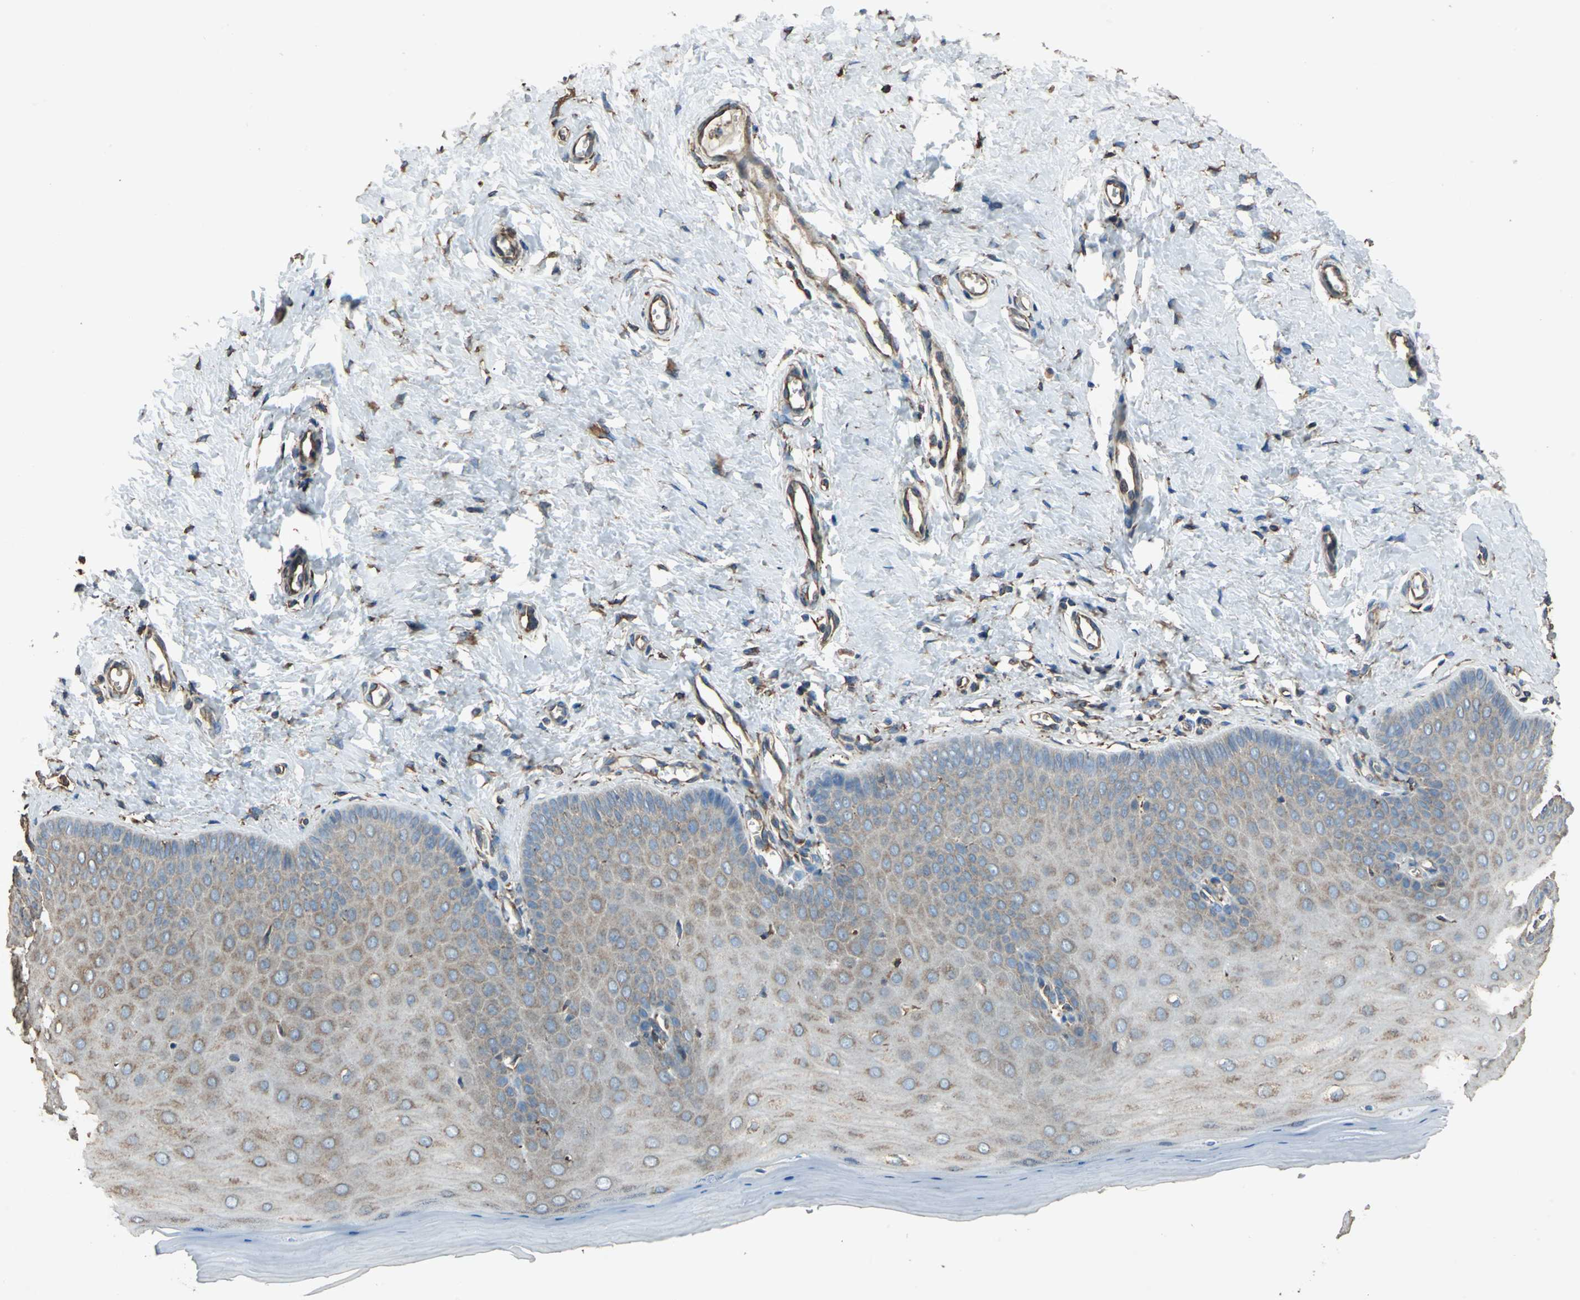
{"staining": {"intensity": "moderate", "quantity": ">75%", "location": "cytoplasmic/membranous"}, "tissue": "cervix", "cell_type": "Glandular cells", "image_type": "normal", "snomed": [{"axis": "morphology", "description": "Normal tissue, NOS"}, {"axis": "topography", "description": "Cervix"}], "caption": "Immunohistochemistry (IHC) micrograph of normal cervix stained for a protein (brown), which demonstrates medium levels of moderate cytoplasmic/membranous staining in approximately >75% of glandular cells.", "gene": "GPANK1", "patient": {"sex": "female", "age": 55}}